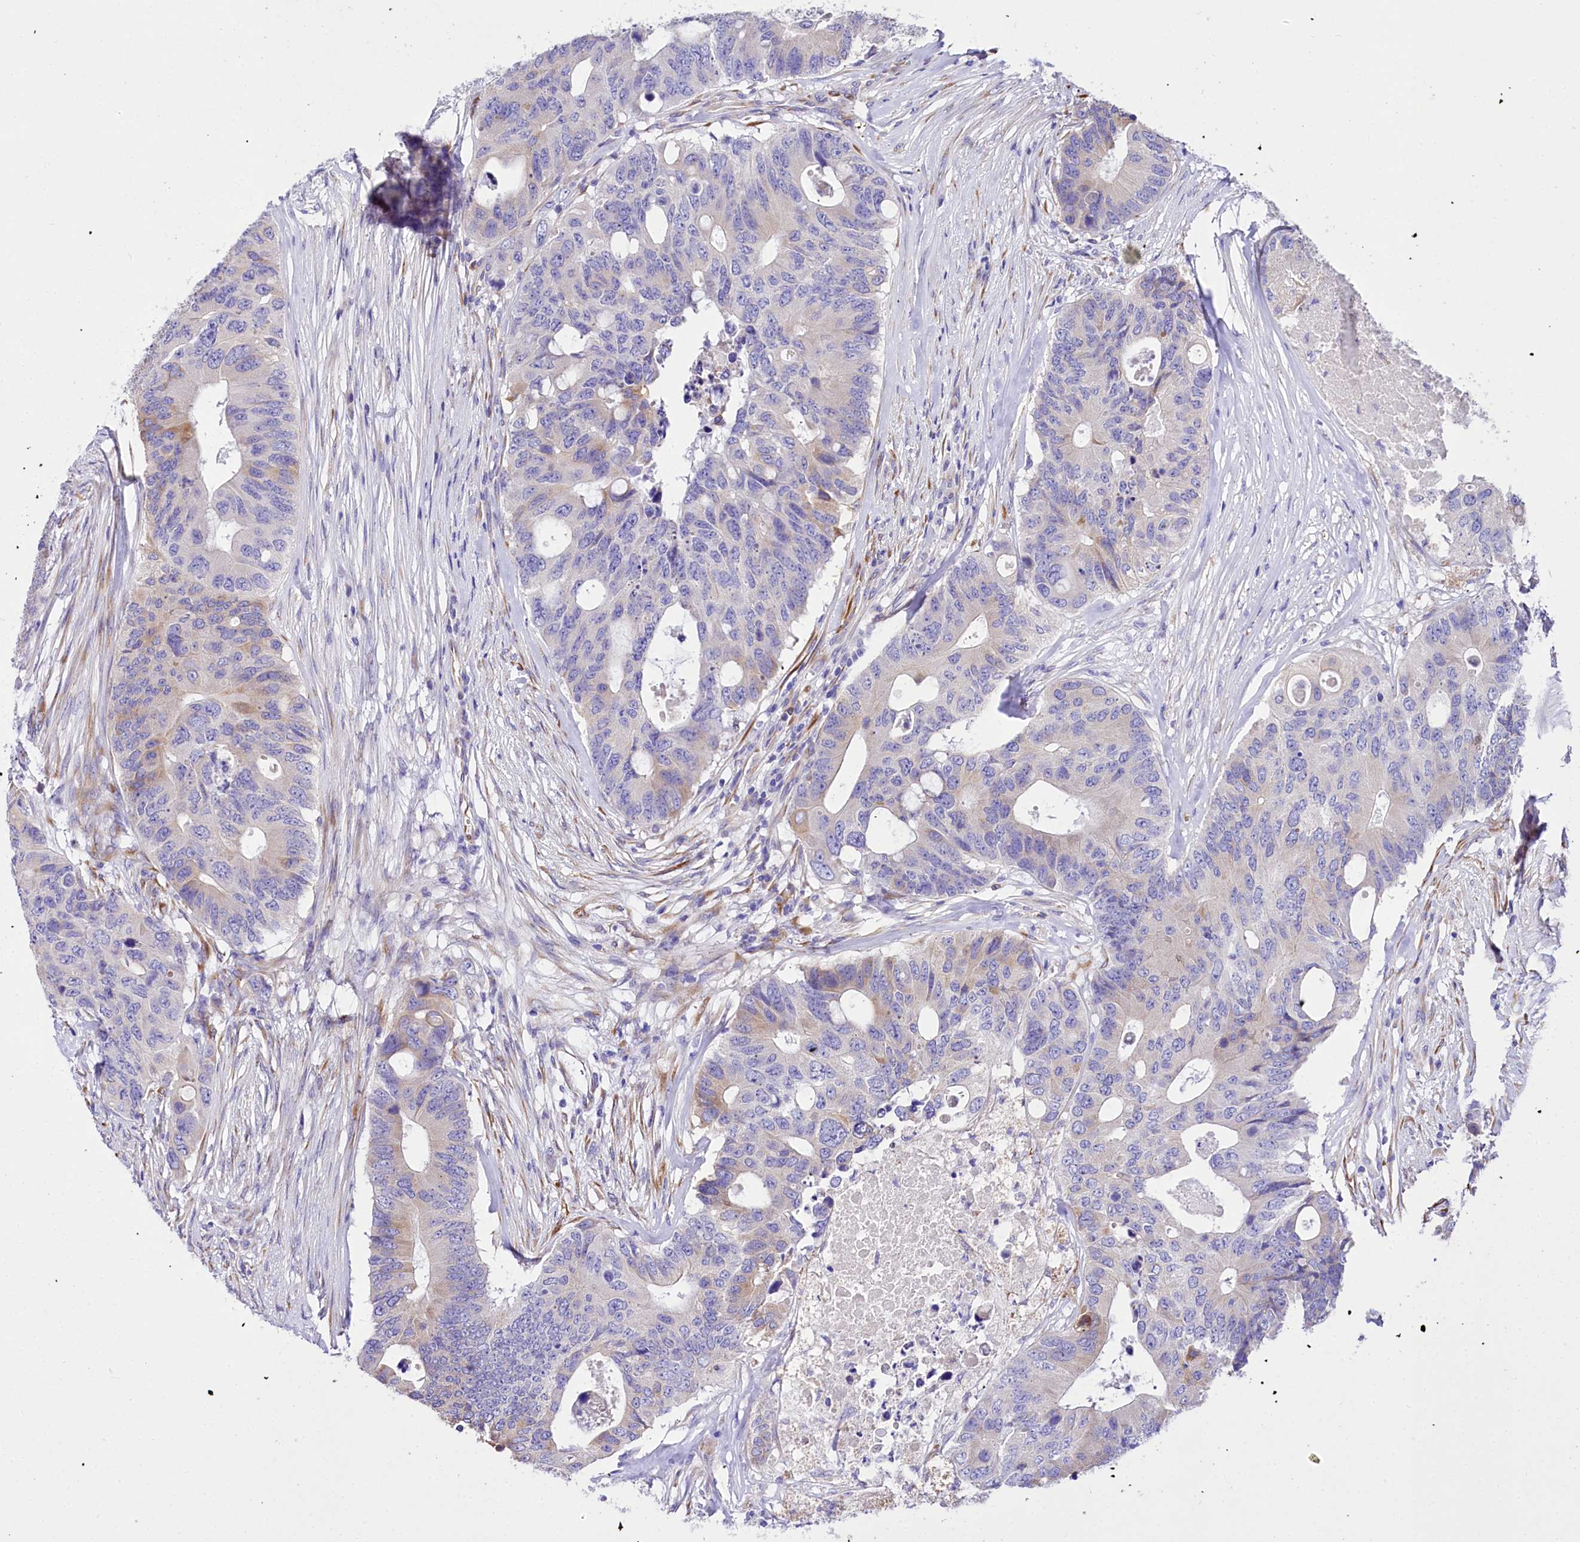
{"staining": {"intensity": "weak", "quantity": "<25%", "location": "cytoplasmic/membranous"}, "tissue": "colorectal cancer", "cell_type": "Tumor cells", "image_type": "cancer", "snomed": [{"axis": "morphology", "description": "Adenocarcinoma, NOS"}, {"axis": "topography", "description": "Colon"}], "caption": "A high-resolution image shows immunohistochemistry staining of adenocarcinoma (colorectal), which demonstrates no significant staining in tumor cells. (Brightfield microscopy of DAB immunohistochemistry (IHC) at high magnification).", "gene": "A2ML1", "patient": {"sex": "male", "age": 71}}